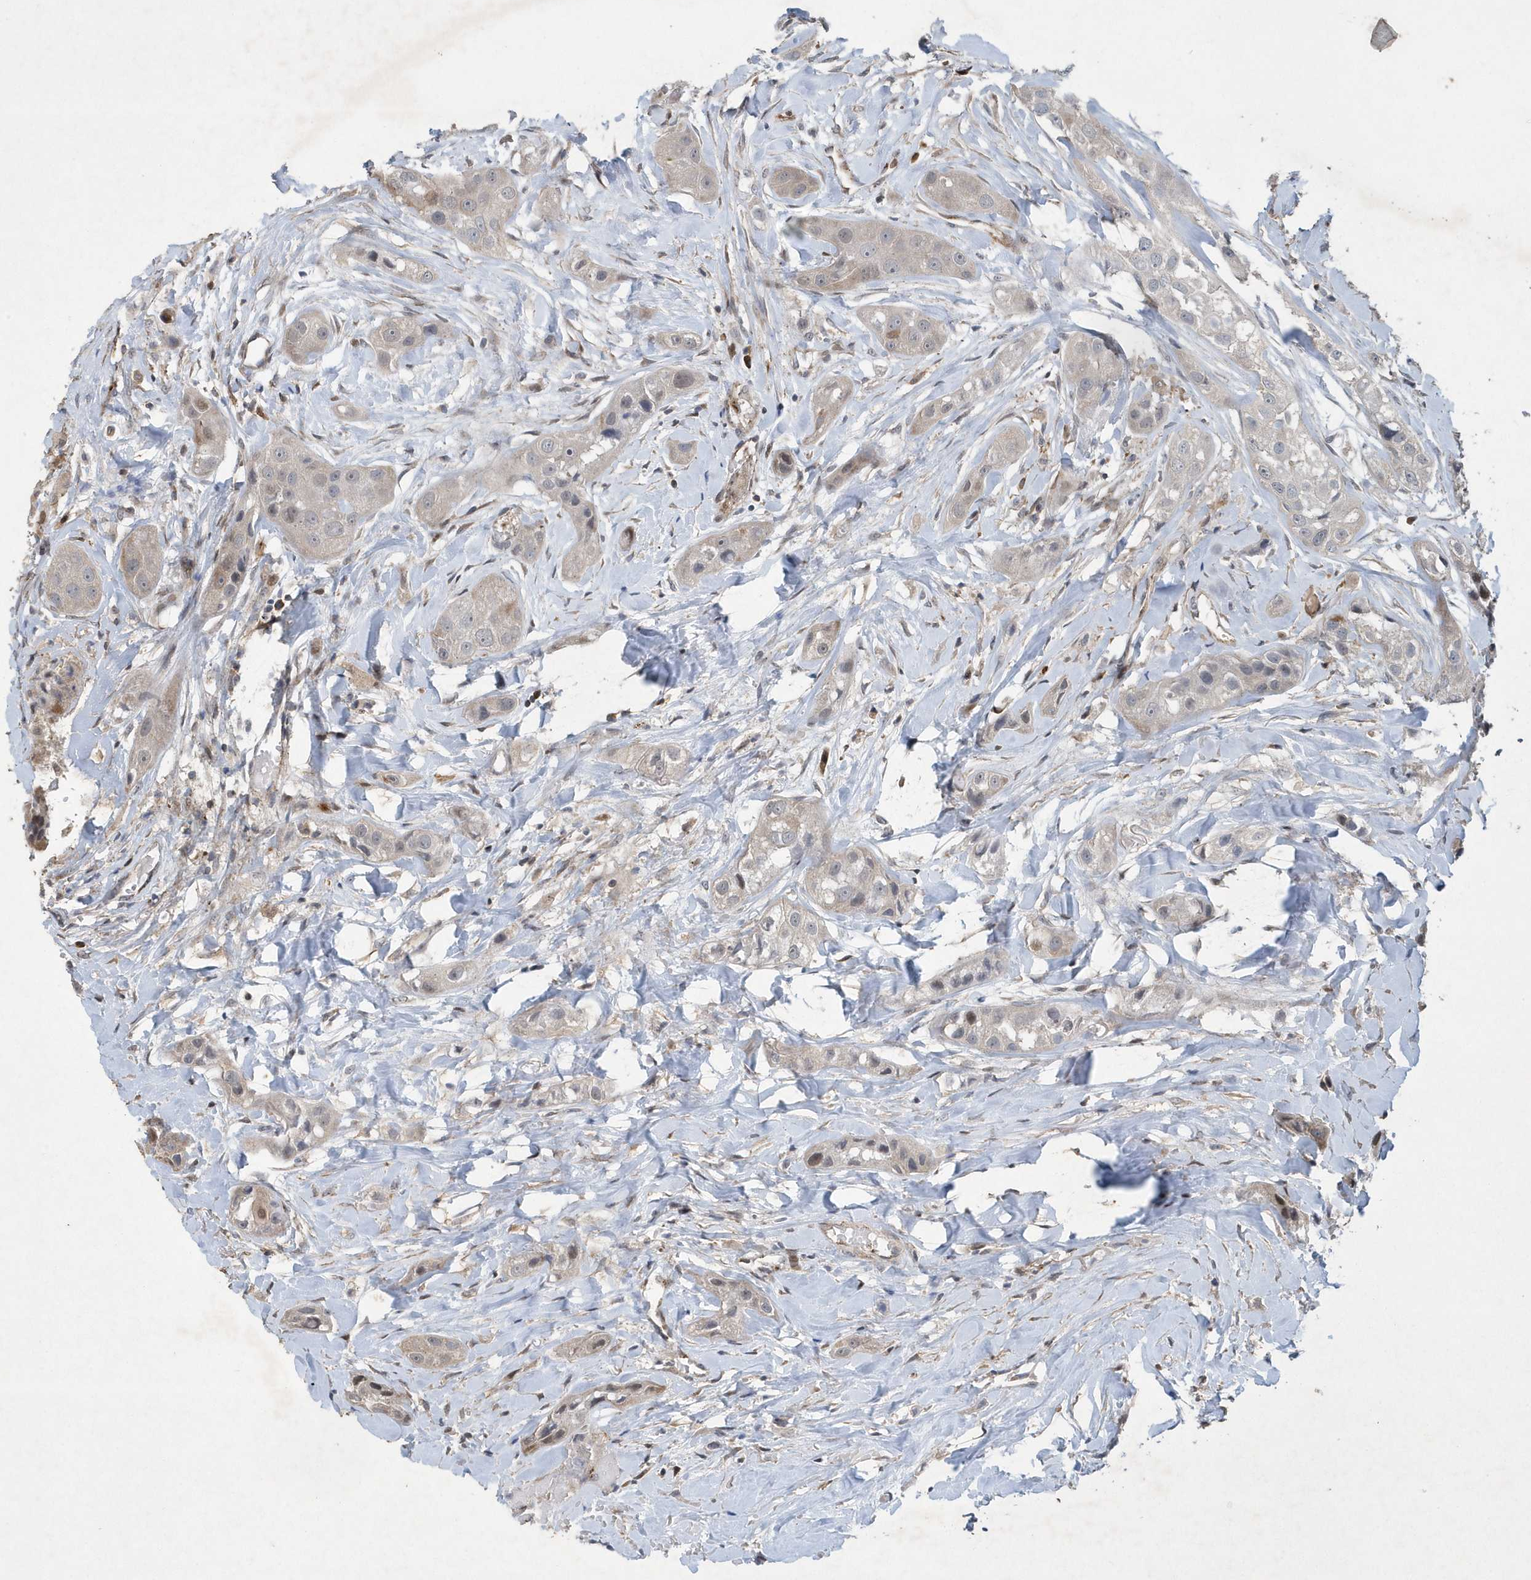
{"staining": {"intensity": "negative", "quantity": "none", "location": "none"}, "tissue": "head and neck cancer", "cell_type": "Tumor cells", "image_type": "cancer", "snomed": [{"axis": "morphology", "description": "Normal tissue, NOS"}, {"axis": "morphology", "description": "Squamous cell carcinoma, NOS"}, {"axis": "topography", "description": "Skeletal muscle"}, {"axis": "topography", "description": "Head-Neck"}], "caption": "An immunohistochemistry micrograph of head and neck squamous cell carcinoma is shown. There is no staining in tumor cells of head and neck squamous cell carcinoma. (Stains: DAB (3,3'-diaminobenzidine) immunohistochemistry with hematoxylin counter stain, Microscopy: brightfield microscopy at high magnification).", "gene": "N4BP2", "patient": {"sex": "male", "age": 51}}